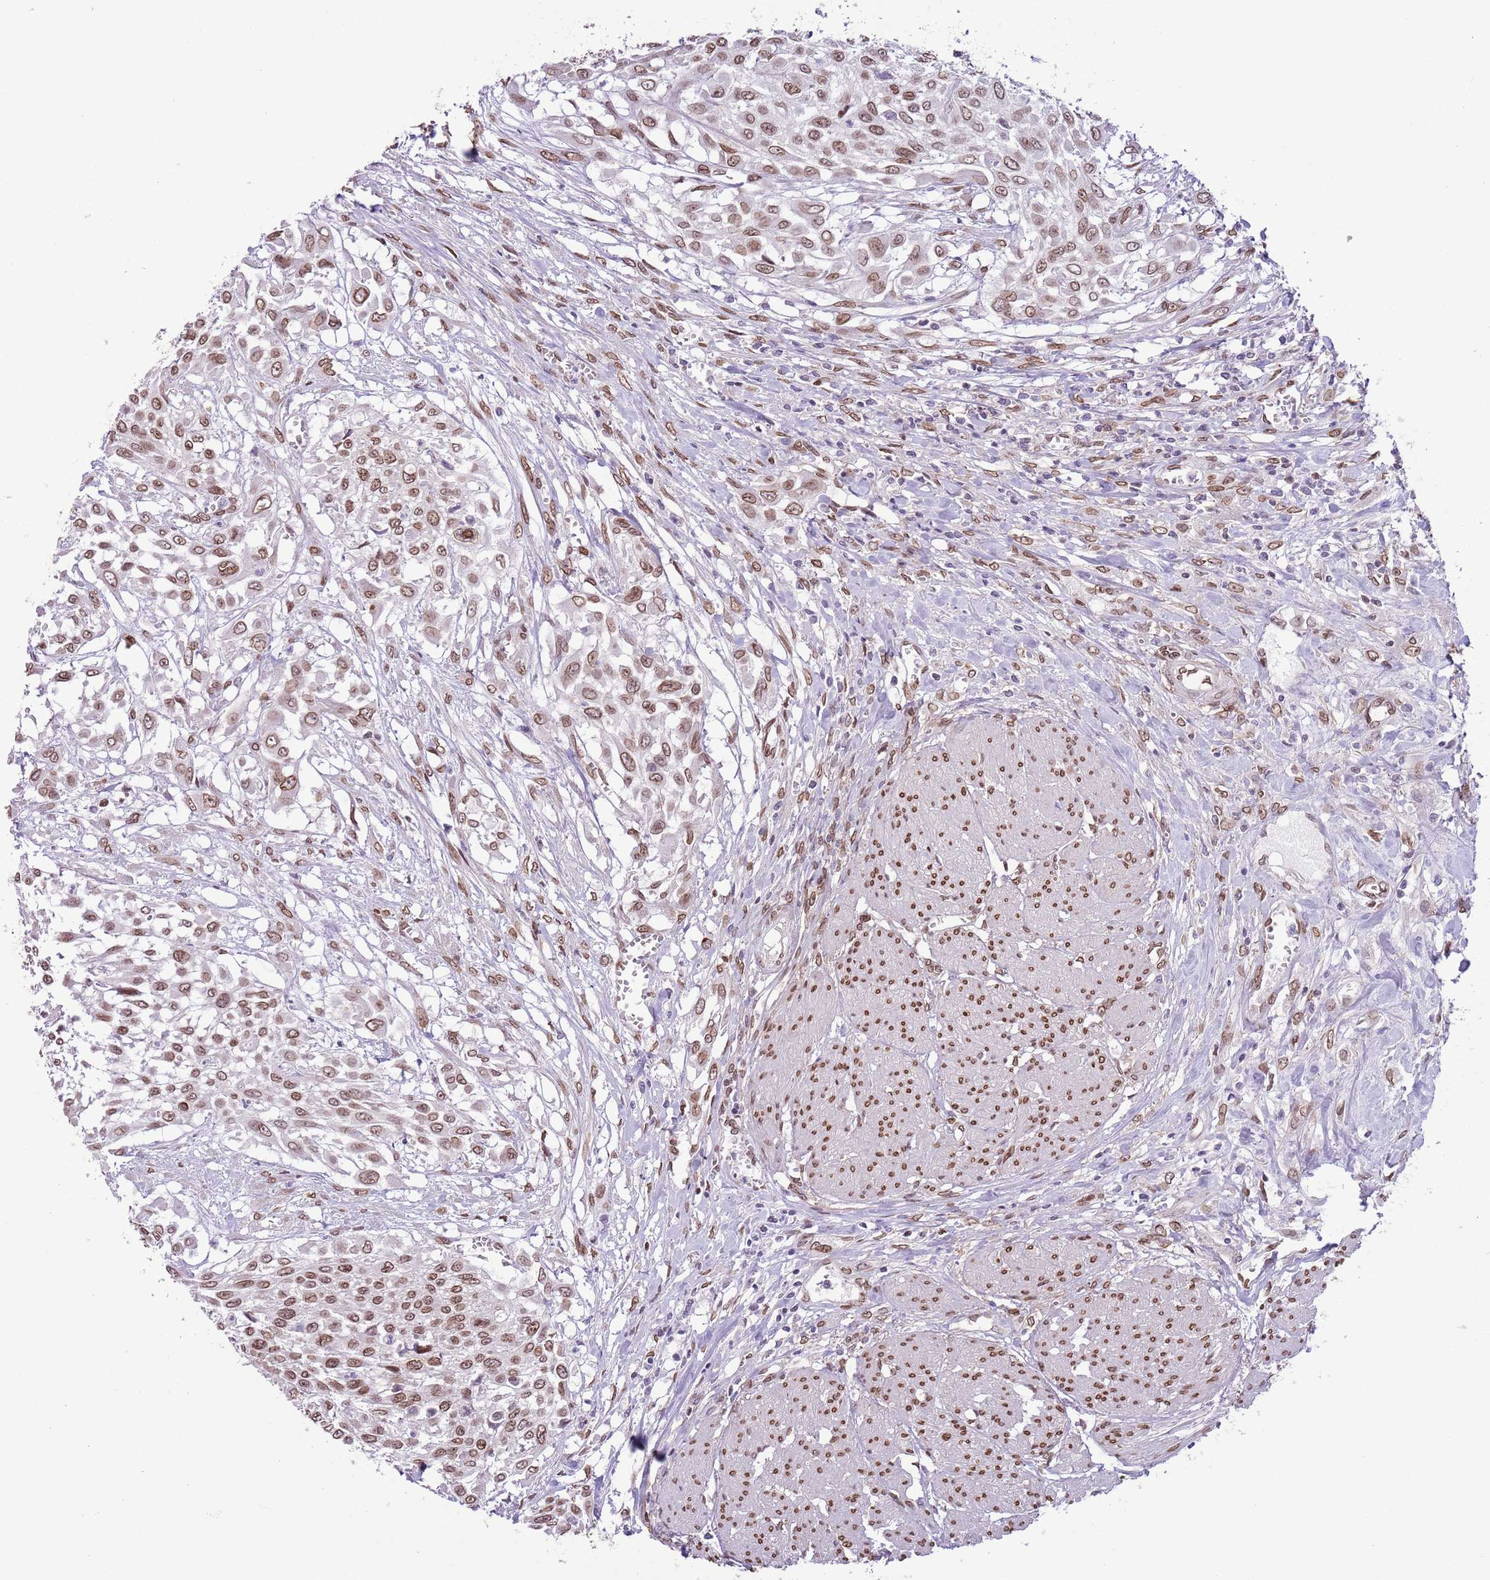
{"staining": {"intensity": "moderate", "quantity": ">75%", "location": "cytoplasmic/membranous,nuclear"}, "tissue": "urothelial cancer", "cell_type": "Tumor cells", "image_type": "cancer", "snomed": [{"axis": "morphology", "description": "Urothelial carcinoma, High grade"}, {"axis": "topography", "description": "Urinary bladder"}], "caption": "DAB (3,3'-diaminobenzidine) immunohistochemical staining of human high-grade urothelial carcinoma exhibits moderate cytoplasmic/membranous and nuclear protein positivity in approximately >75% of tumor cells. (Stains: DAB (3,3'-diaminobenzidine) in brown, nuclei in blue, Microscopy: brightfield microscopy at high magnification).", "gene": "ZGLP1", "patient": {"sex": "male", "age": 57}}